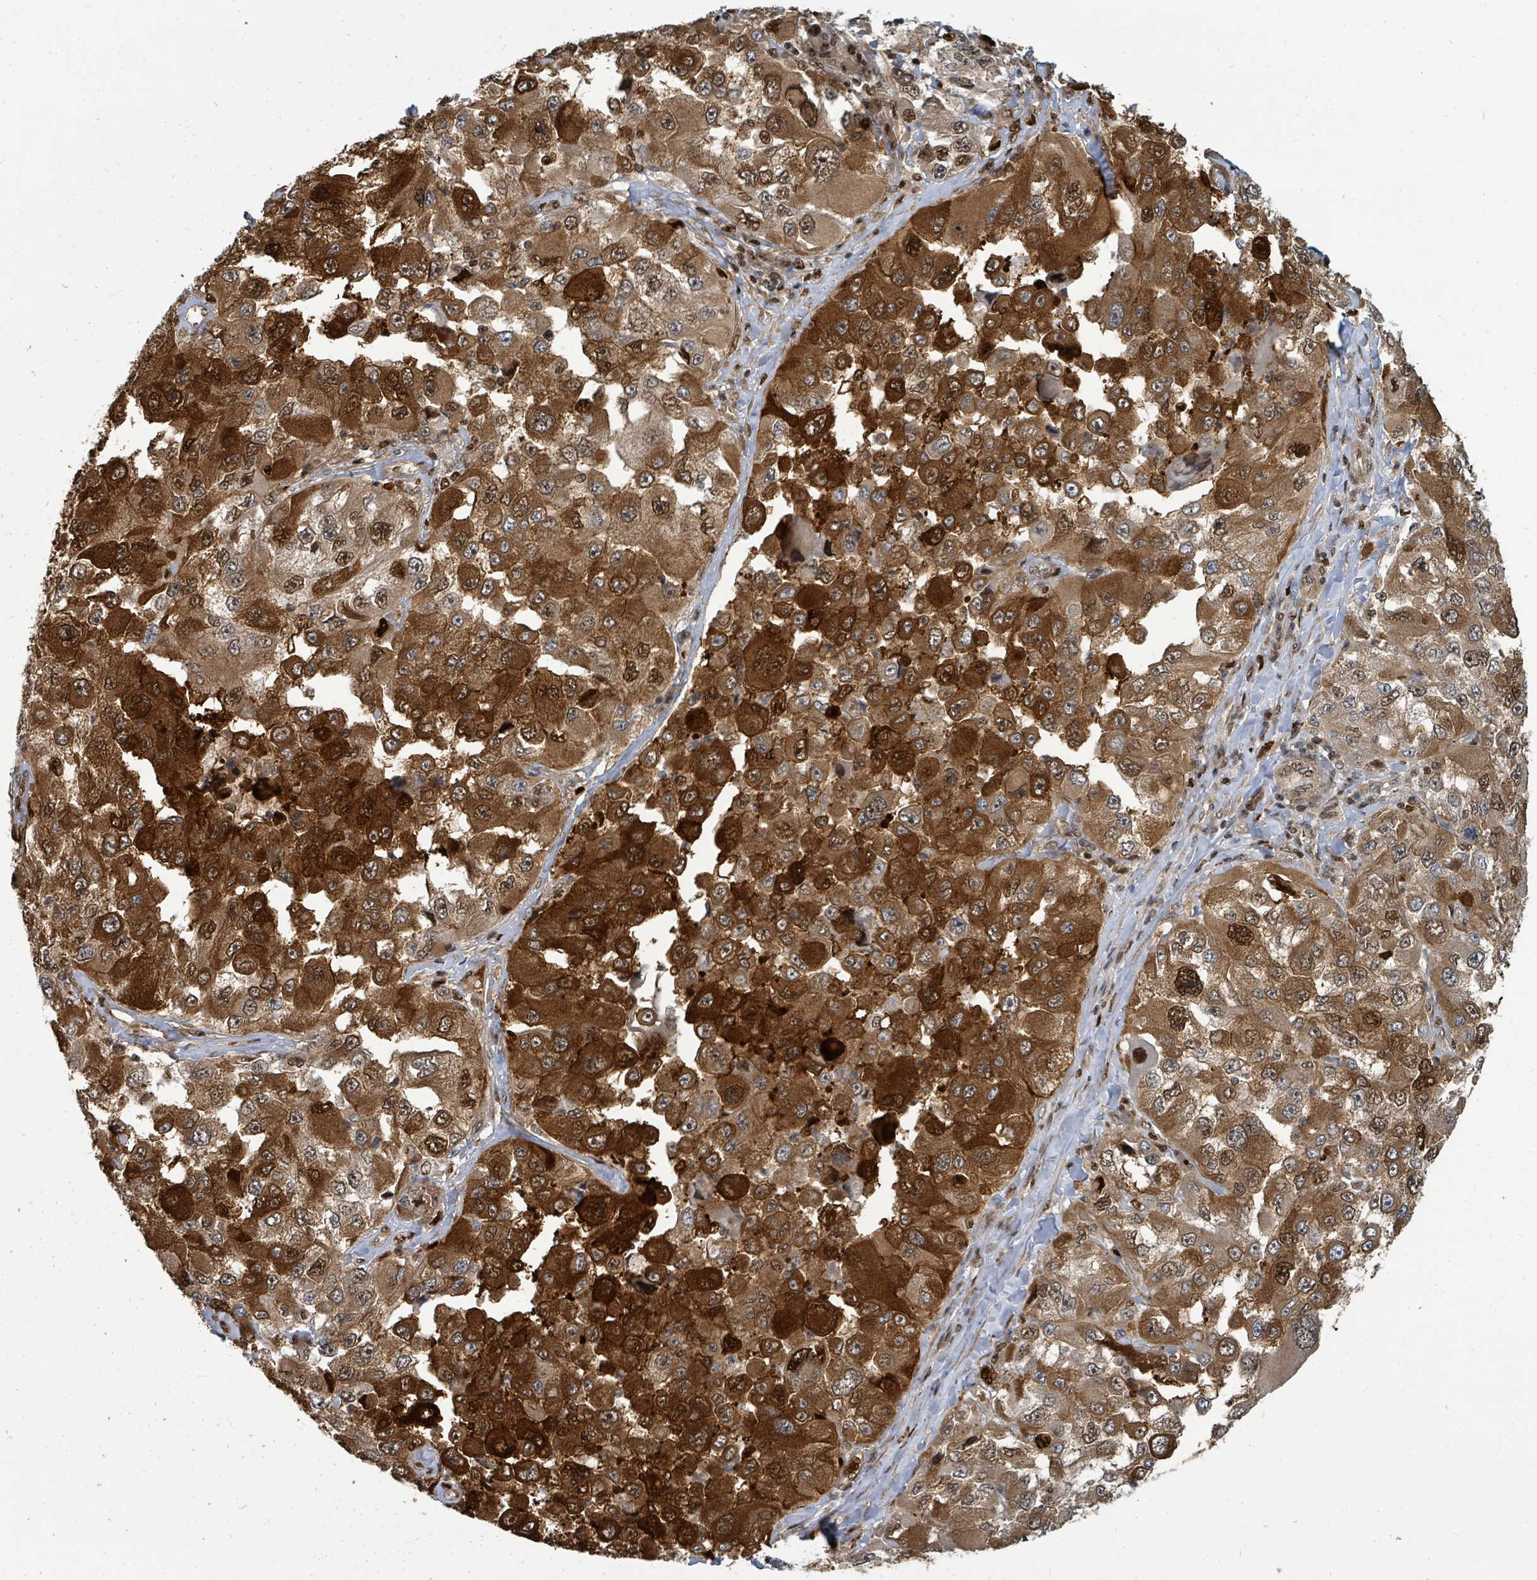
{"staining": {"intensity": "strong", "quantity": ">75%", "location": "cytoplasmic/membranous,nuclear"}, "tissue": "melanoma", "cell_type": "Tumor cells", "image_type": "cancer", "snomed": [{"axis": "morphology", "description": "Malignant melanoma, Metastatic site"}, {"axis": "topography", "description": "Lymph node"}], "caption": "About >75% of tumor cells in human melanoma display strong cytoplasmic/membranous and nuclear protein staining as visualized by brown immunohistochemical staining.", "gene": "TRDMT1", "patient": {"sex": "male", "age": 62}}